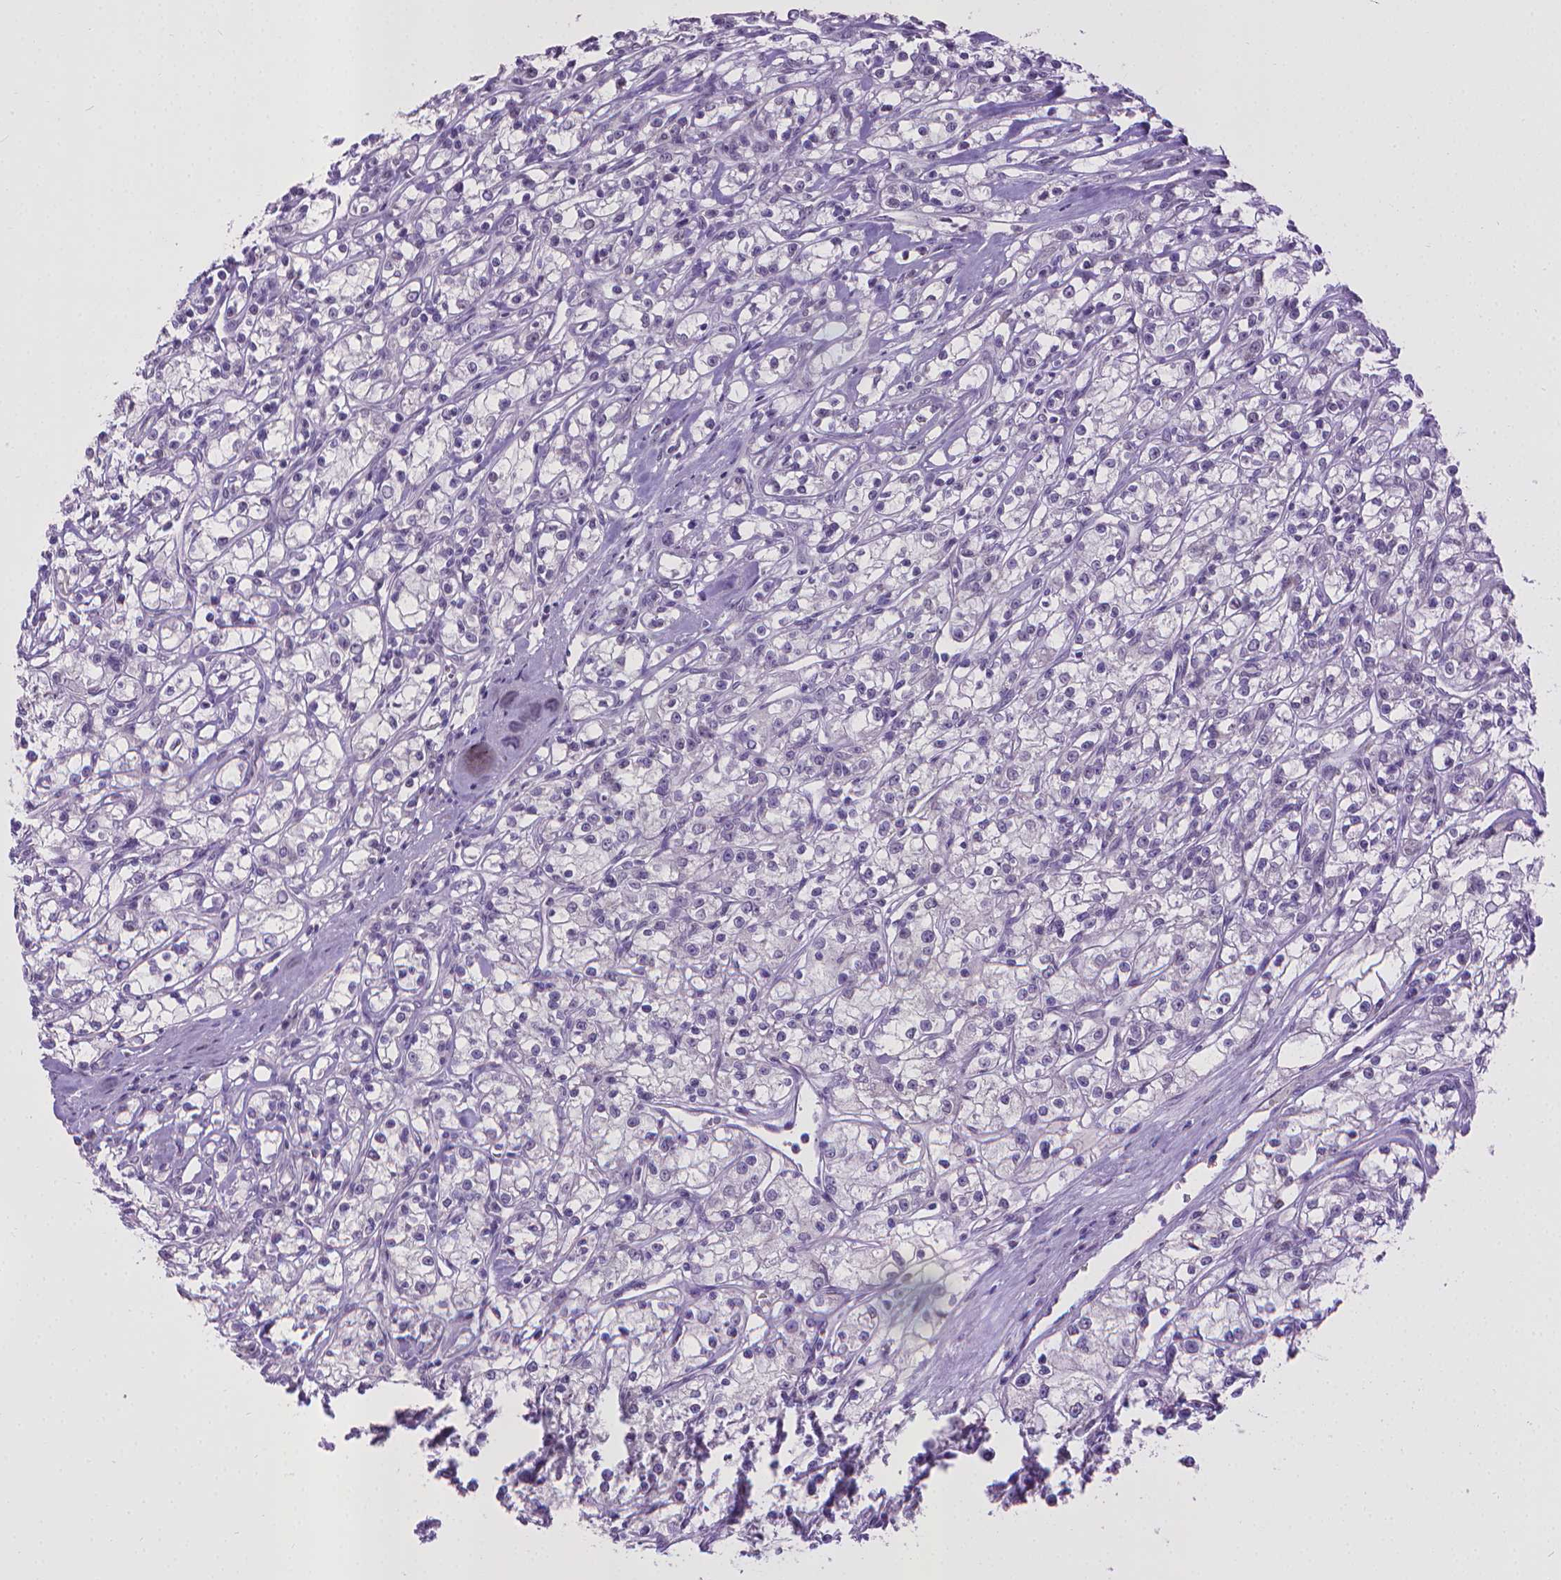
{"staining": {"intensity": "negative", "quantity": "none", "location": "none"}, "tissue": "renal cancer", "cell_type": "Tumor cells", "image_type": "cancer", "snomed": [{"axis": "morphology", "description": "Adenocarcinoma, NOS"}, {"axis": "topography", "description": "Kidney"}], "caption": "Protein analysis of adenocarcinoma (renal) reveals no significant expression in tumor cells.", "gene": "KMO", "patient": {"sex": "female", "age": 59}}